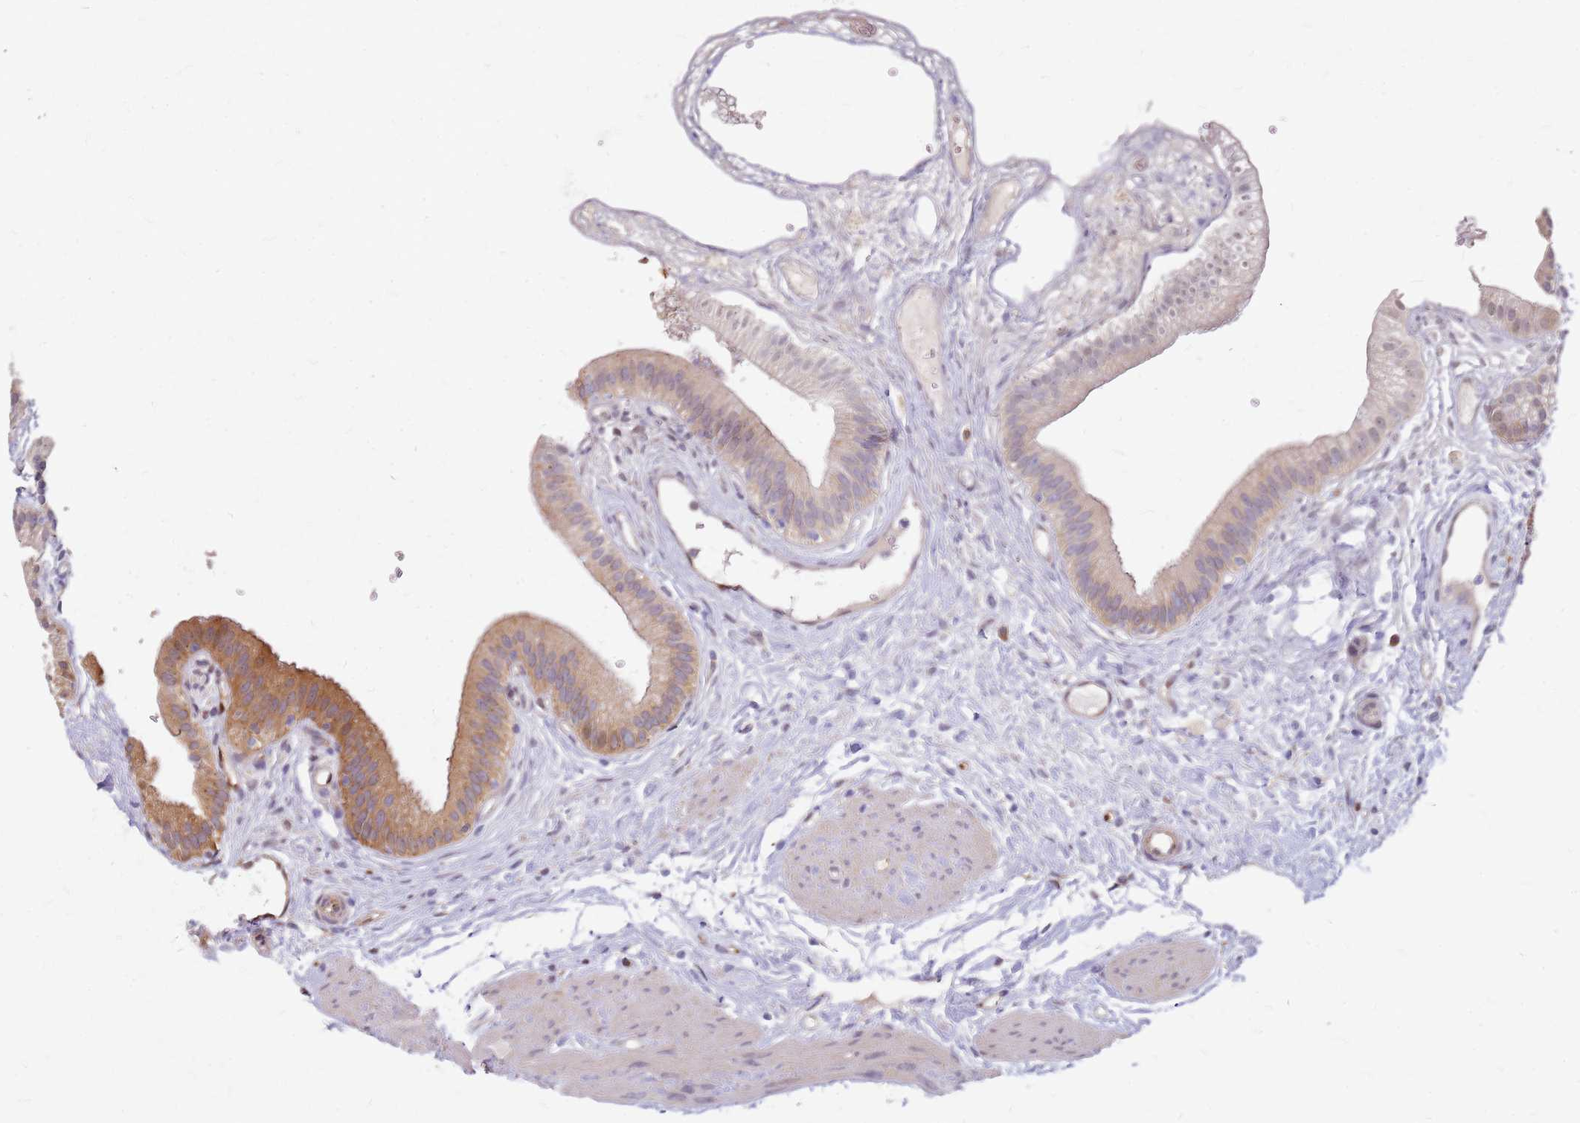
{"staining": {"intensity": "moderate", "quantity": "25%-75%", "location": "cytoplasmic/membranous"}, "tissue": "gallbladder", "cell_type": "Glandular cells", "image_type": "normal", "snomed": [{"axis": "morphology", "description": "Normal tissue, NOS"}, {"axis": "topography", "description": "Gallbladder"}], "caption": "The immunohistochemical stain labels moderate cytoplasmic/membranous staining in glandular cells of benign gallbladder. (Brightfield microscopy of DAB IHC at high magnification).", "gene": "HDX", "patient": {"sex": "female", "age": 54}}